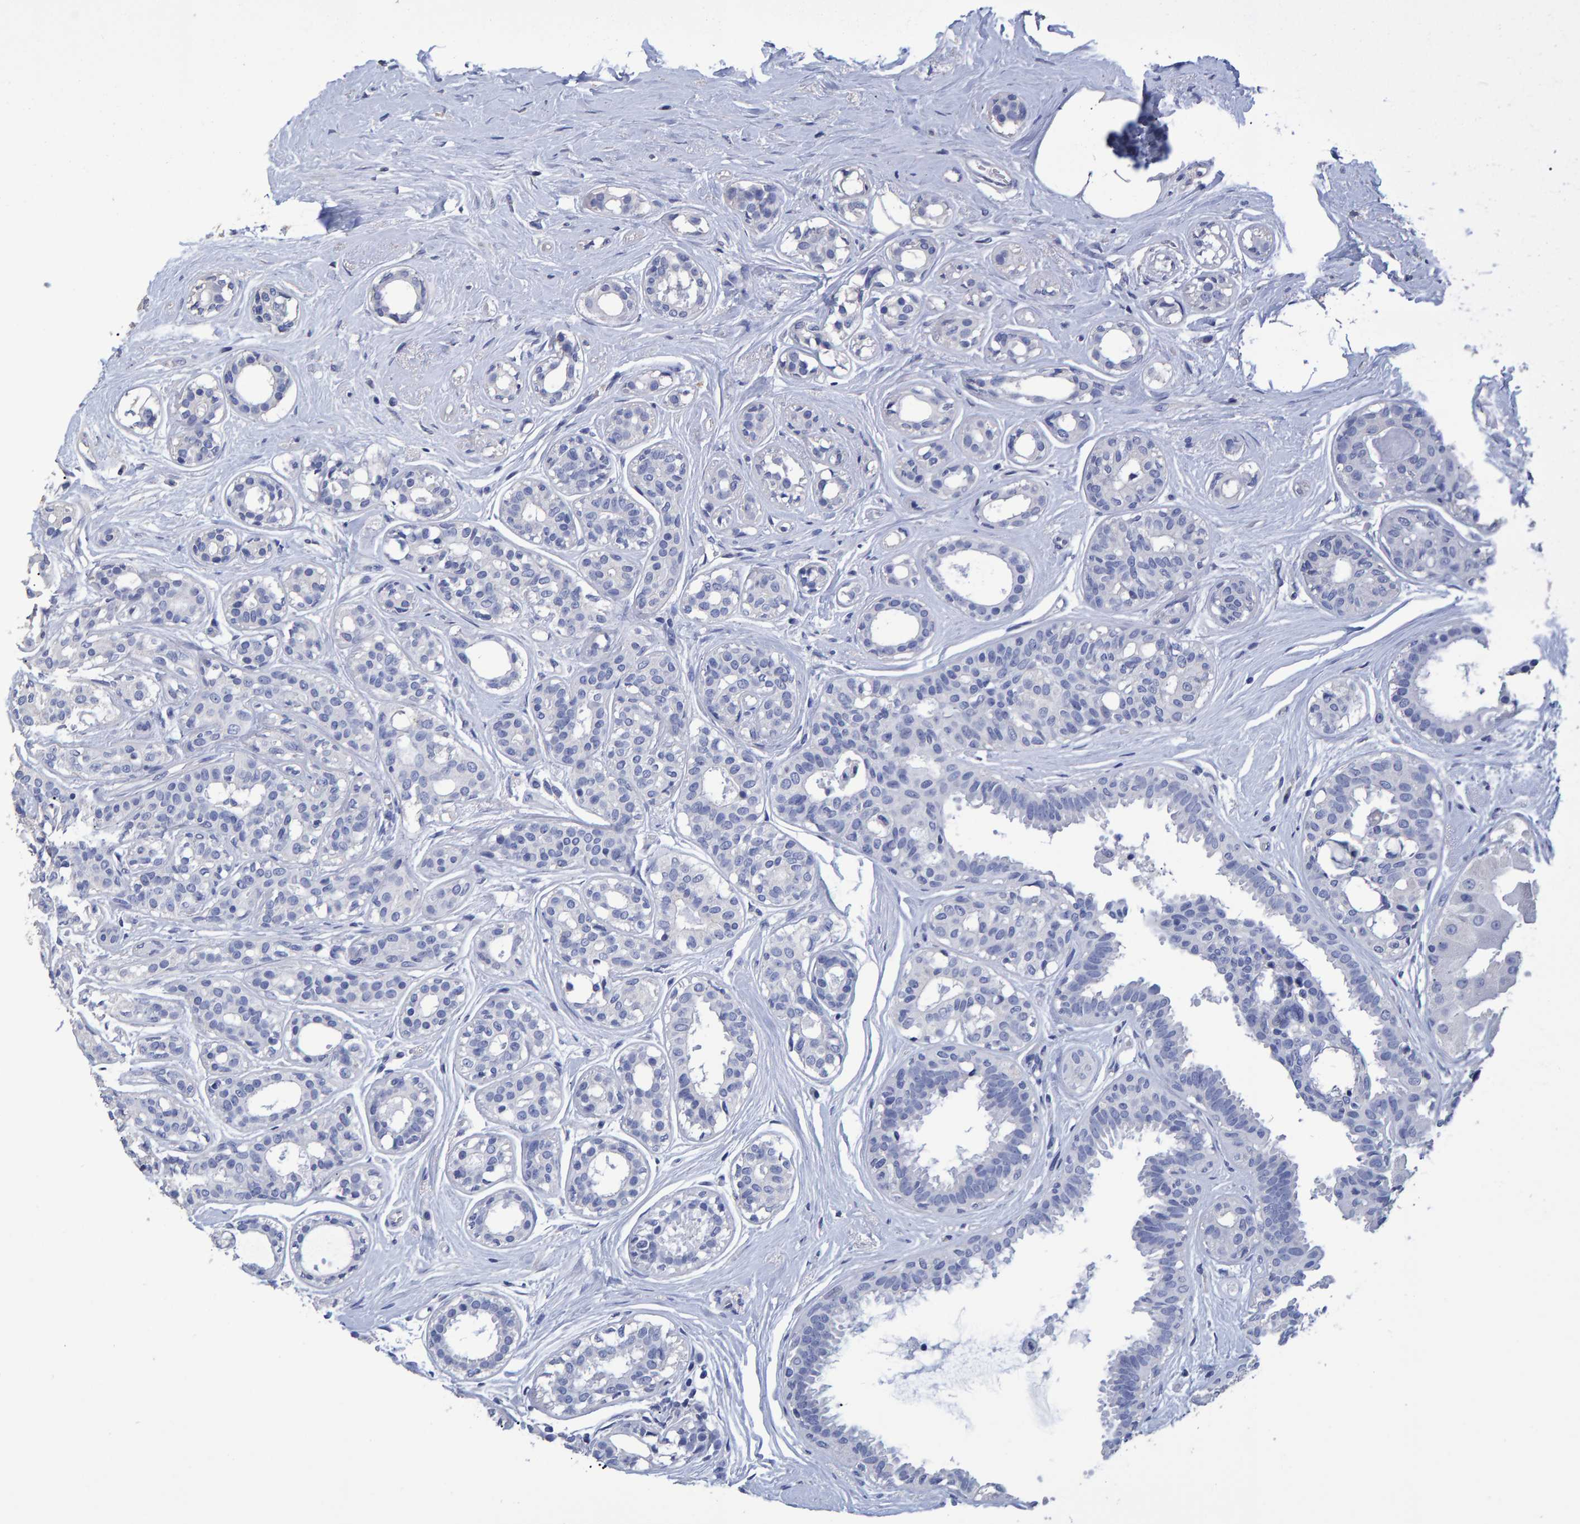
{"staining": {"intensity": "negative", "quantity": "none", "location": "none"}, "tissue": "breast cancer", "cell_type": "Tumor cells", "image_type": "cancer", "snomed": [{"axis": "morphology", "description": "Duct carcinoma"}, {"axis": "topography", "description": "Breast"}], "caption": "There is no significant expression in tumor cells of breast infiltrating ductal carcinoma.", "gene": "HEMGN", "patient": {"sex": "female", "age": 55}}